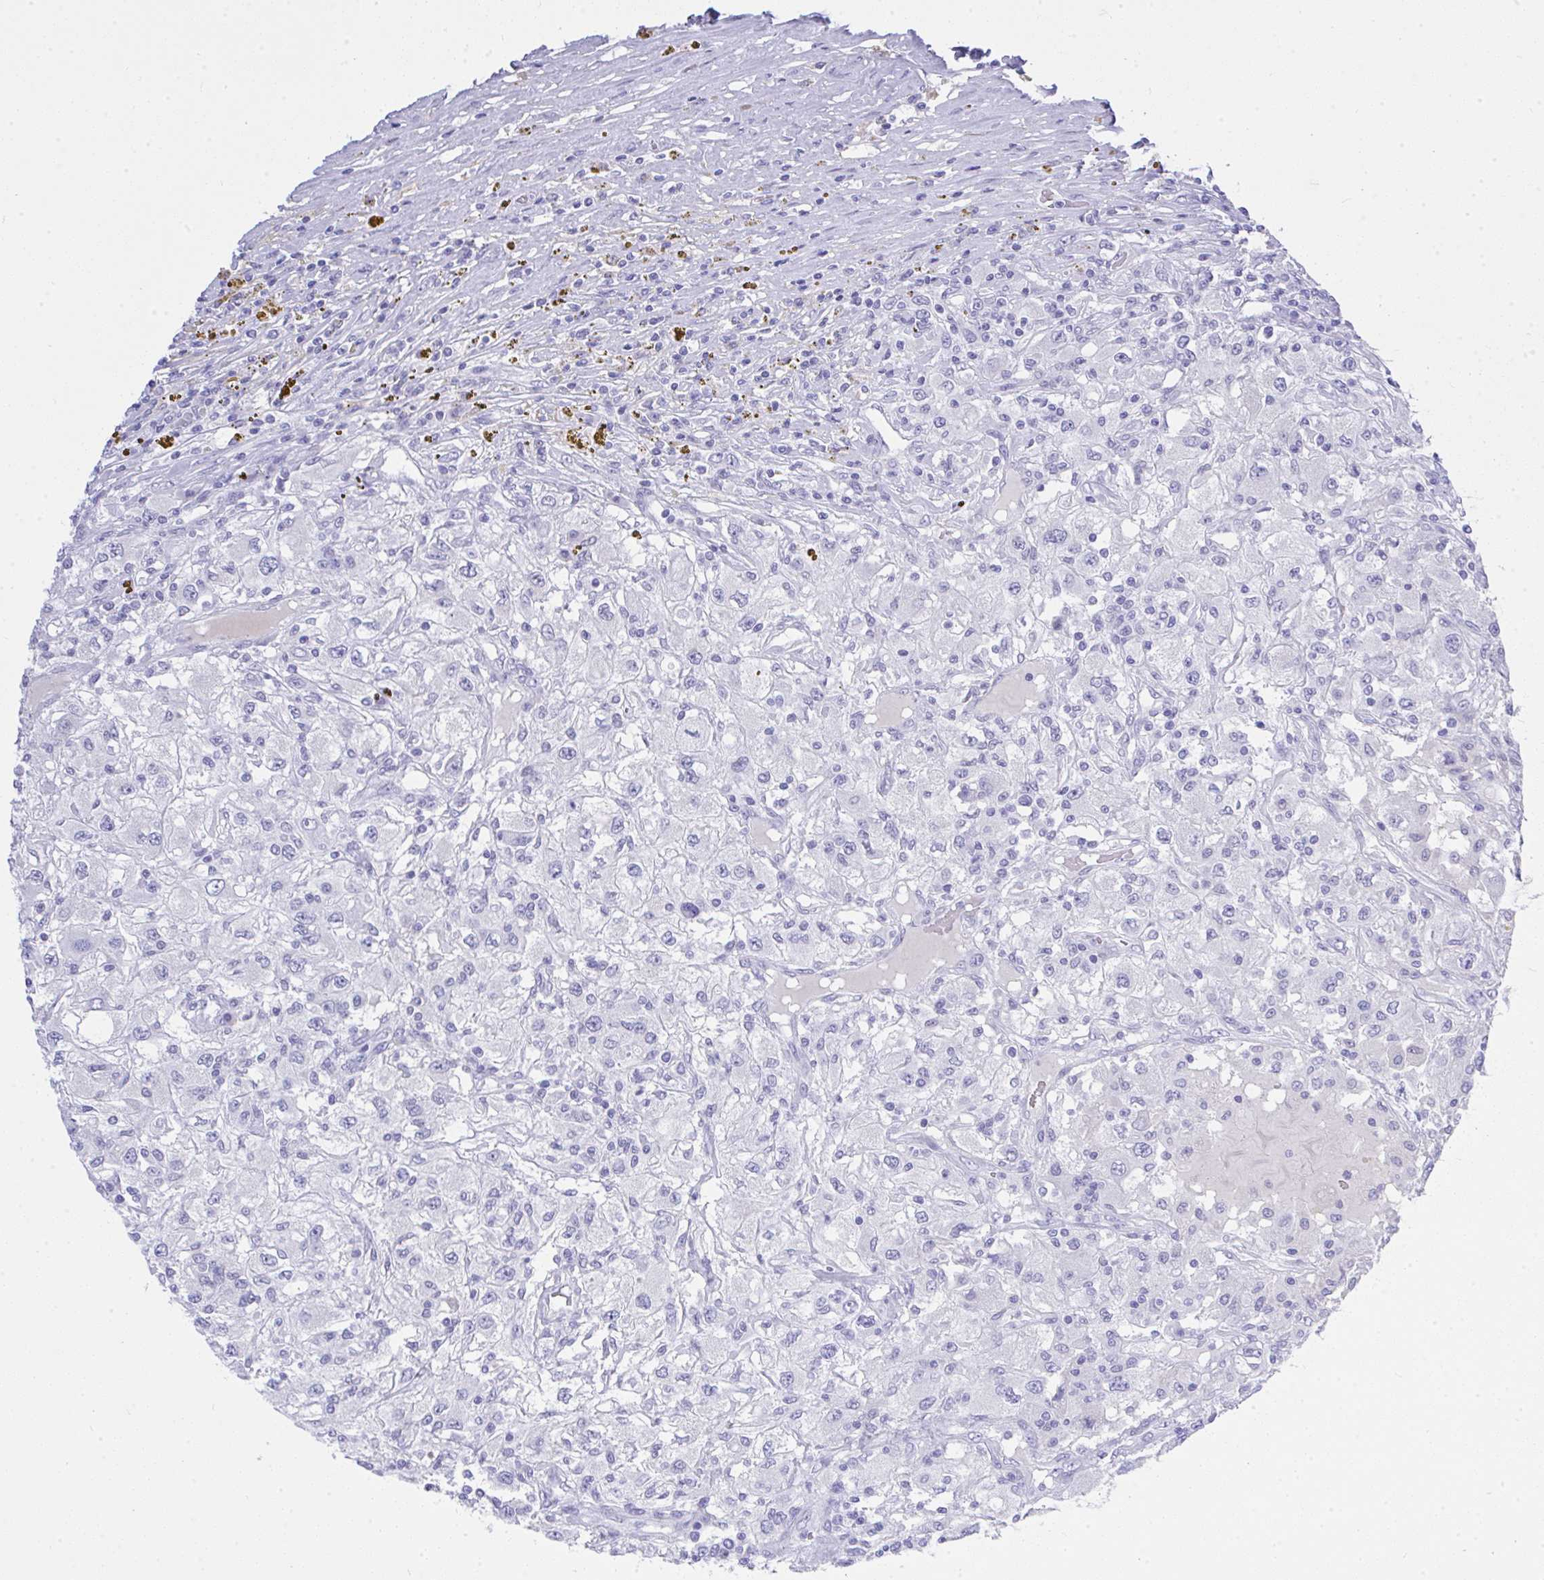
{"staining": {"intensity": "negative", "quantity": "none", "location": "none"}, "tissue": "renal cancer", "cell_type": "Tumor cells", "image_type": "cancer", "snomed": [{"axis": "morphology", "description": "Adenocarcinoma, NOS"}, {"axis": "topography", "description": "Kidney"}], "caption": "Immunohistochemistry (IHC) histopathology image of neoplastic tissue: renal adenocarcinoma stained with DAB (3,3'-diaminobenzidine) exhibits no significant protein expression in tumor cells.", "gene": "MS4A12", "patient": {"sex": "female", "age": 67}}